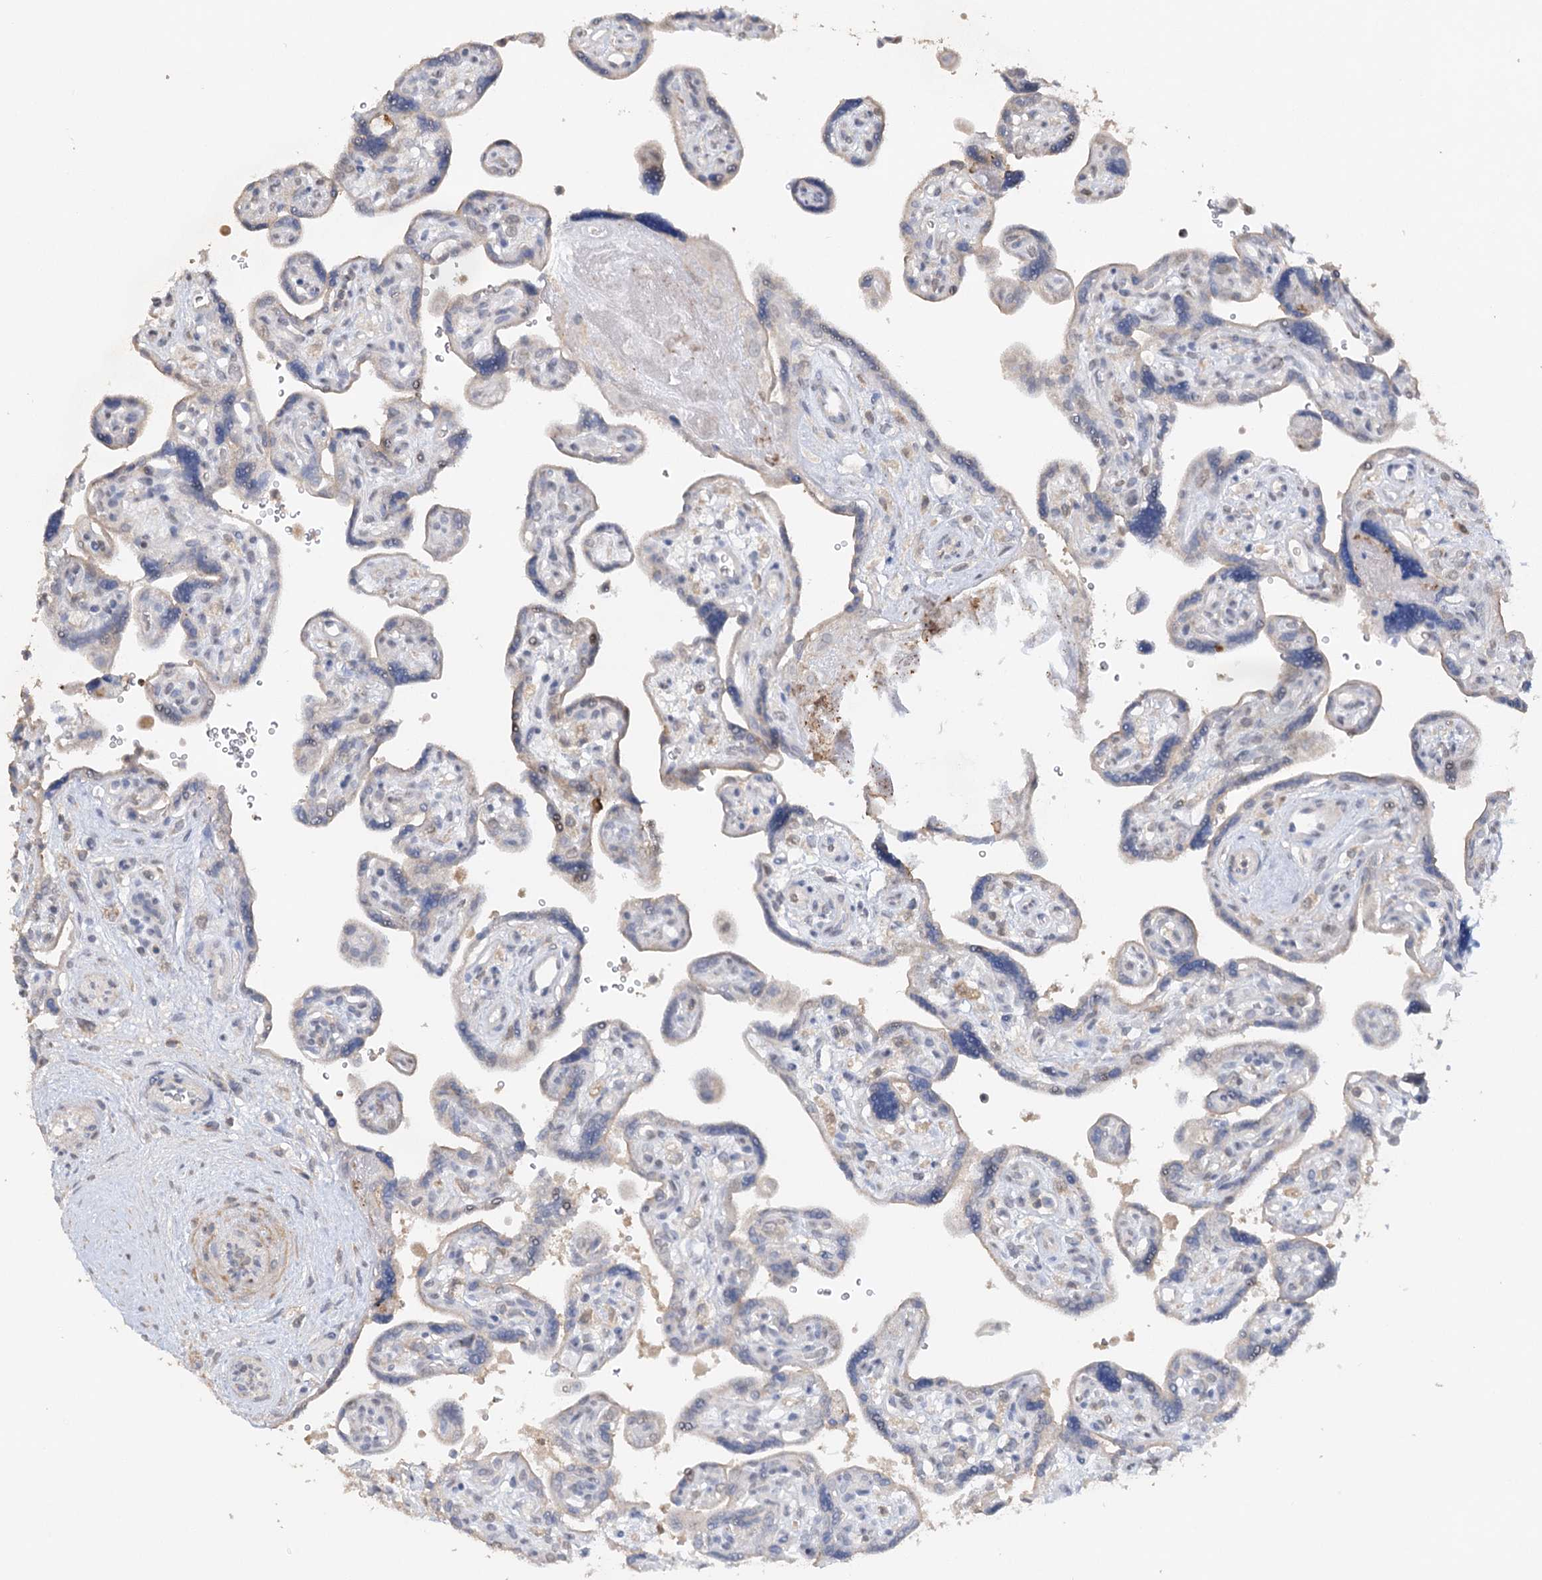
{"staining": {"intensity": "negative", "quantity": "none", "location": "none"}, "tissue": "placenta", "cell_type": "Trophoblastic cells", "image_type": "normal", "snomed": [{"axis": "morphology", "description": "Normal tissue, NOS"}, {"axis": "topography", "description": "Placenta"}], "caption": "Trophoblastic cells are negative for protein expression in unremarkable human placenta. (Immunohistochemistry, brightfield microscopy, high magnification).", "gene": "TRAF3IP1", "patient": {"sex": "female", "age": 39}}